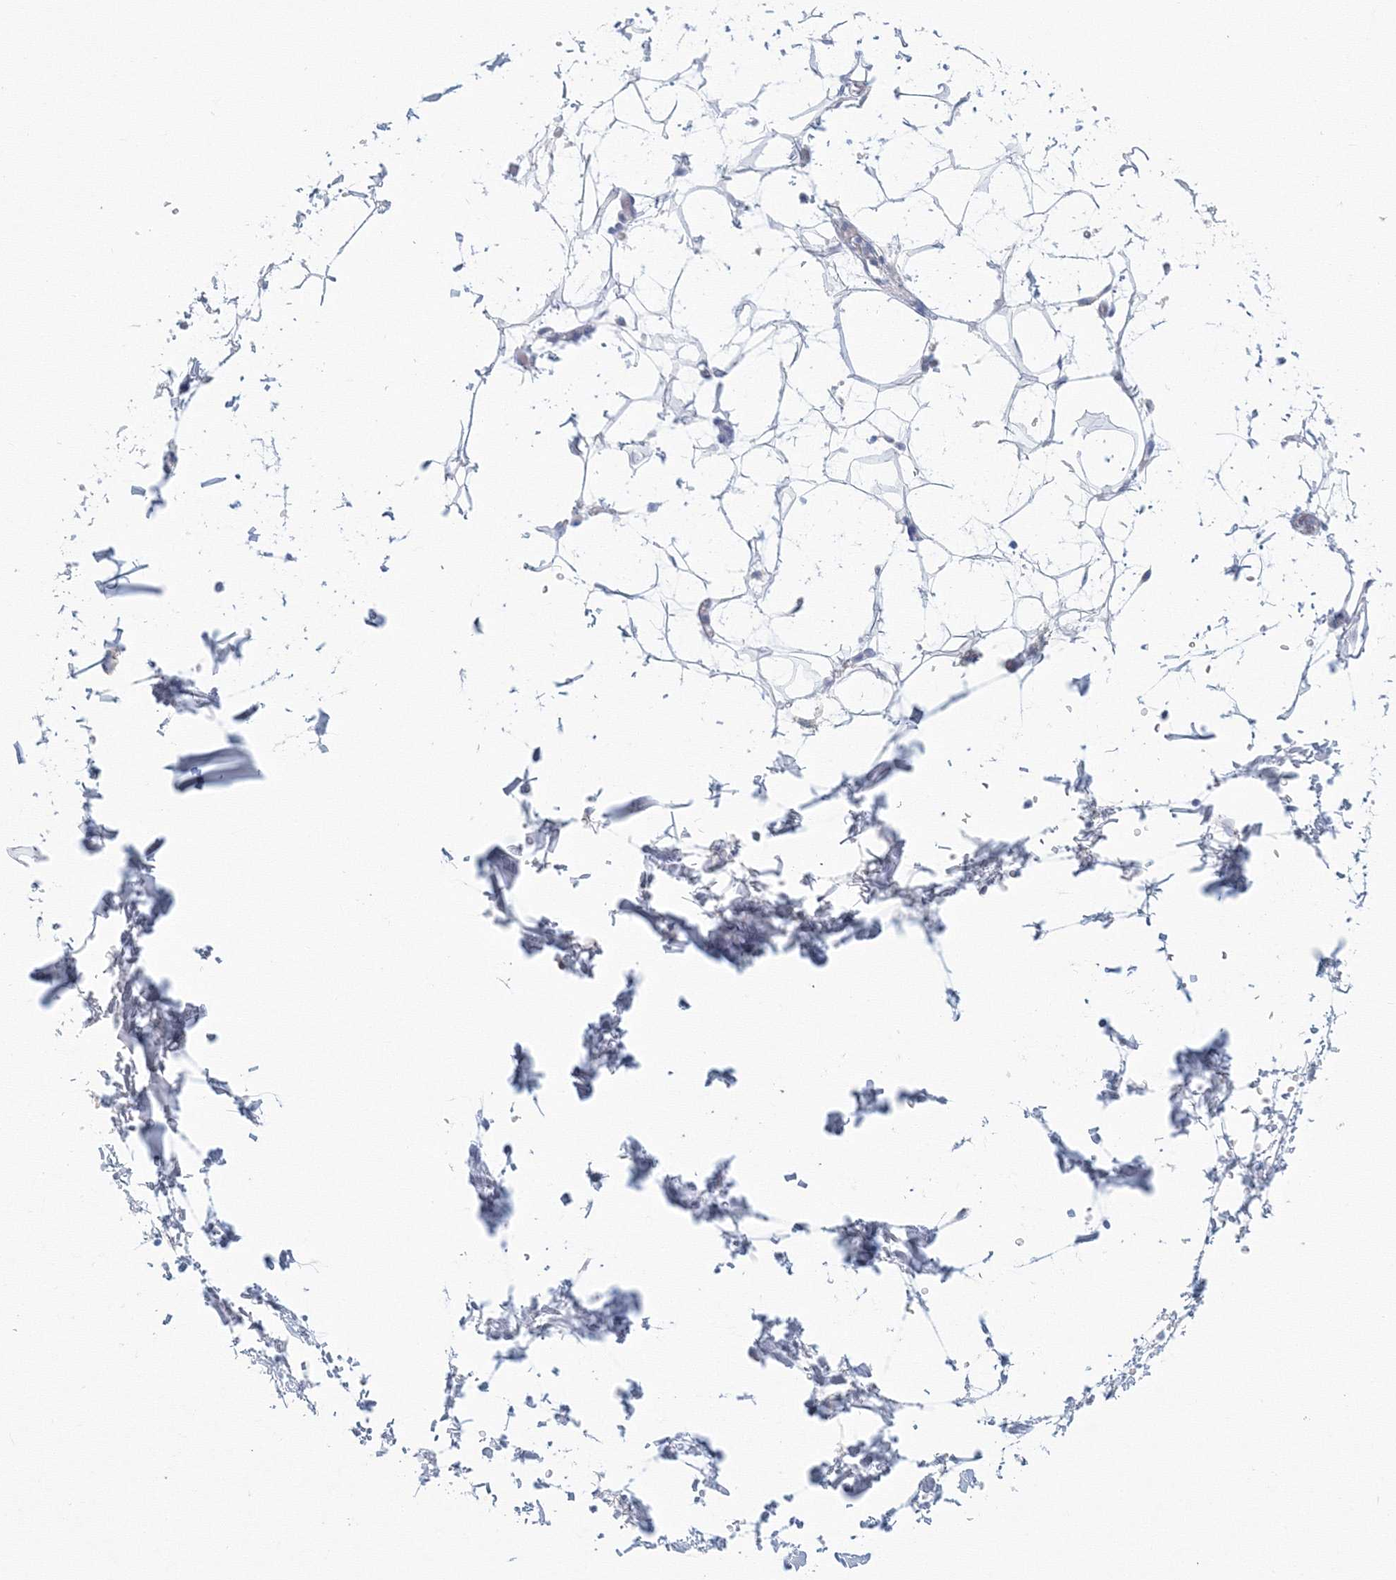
{"staining": {"intensity": "negative", "quantity": "none", "location": "none"}, "tissue": "adipose tissue", "cell_type": "Adipocytes", "image_type": "normal", "snomed": [{"axis": "morphology", "description": "Normal tissue, NOS"}, {"axis": "topography", "description": "Soft tissue"}], "caption": "Protein analysis of unremarkable adipose tissue displays no significant positivity in adipocytes.", "gene": "VSIG1", "patient": {"sex": "male", "age": 72}}